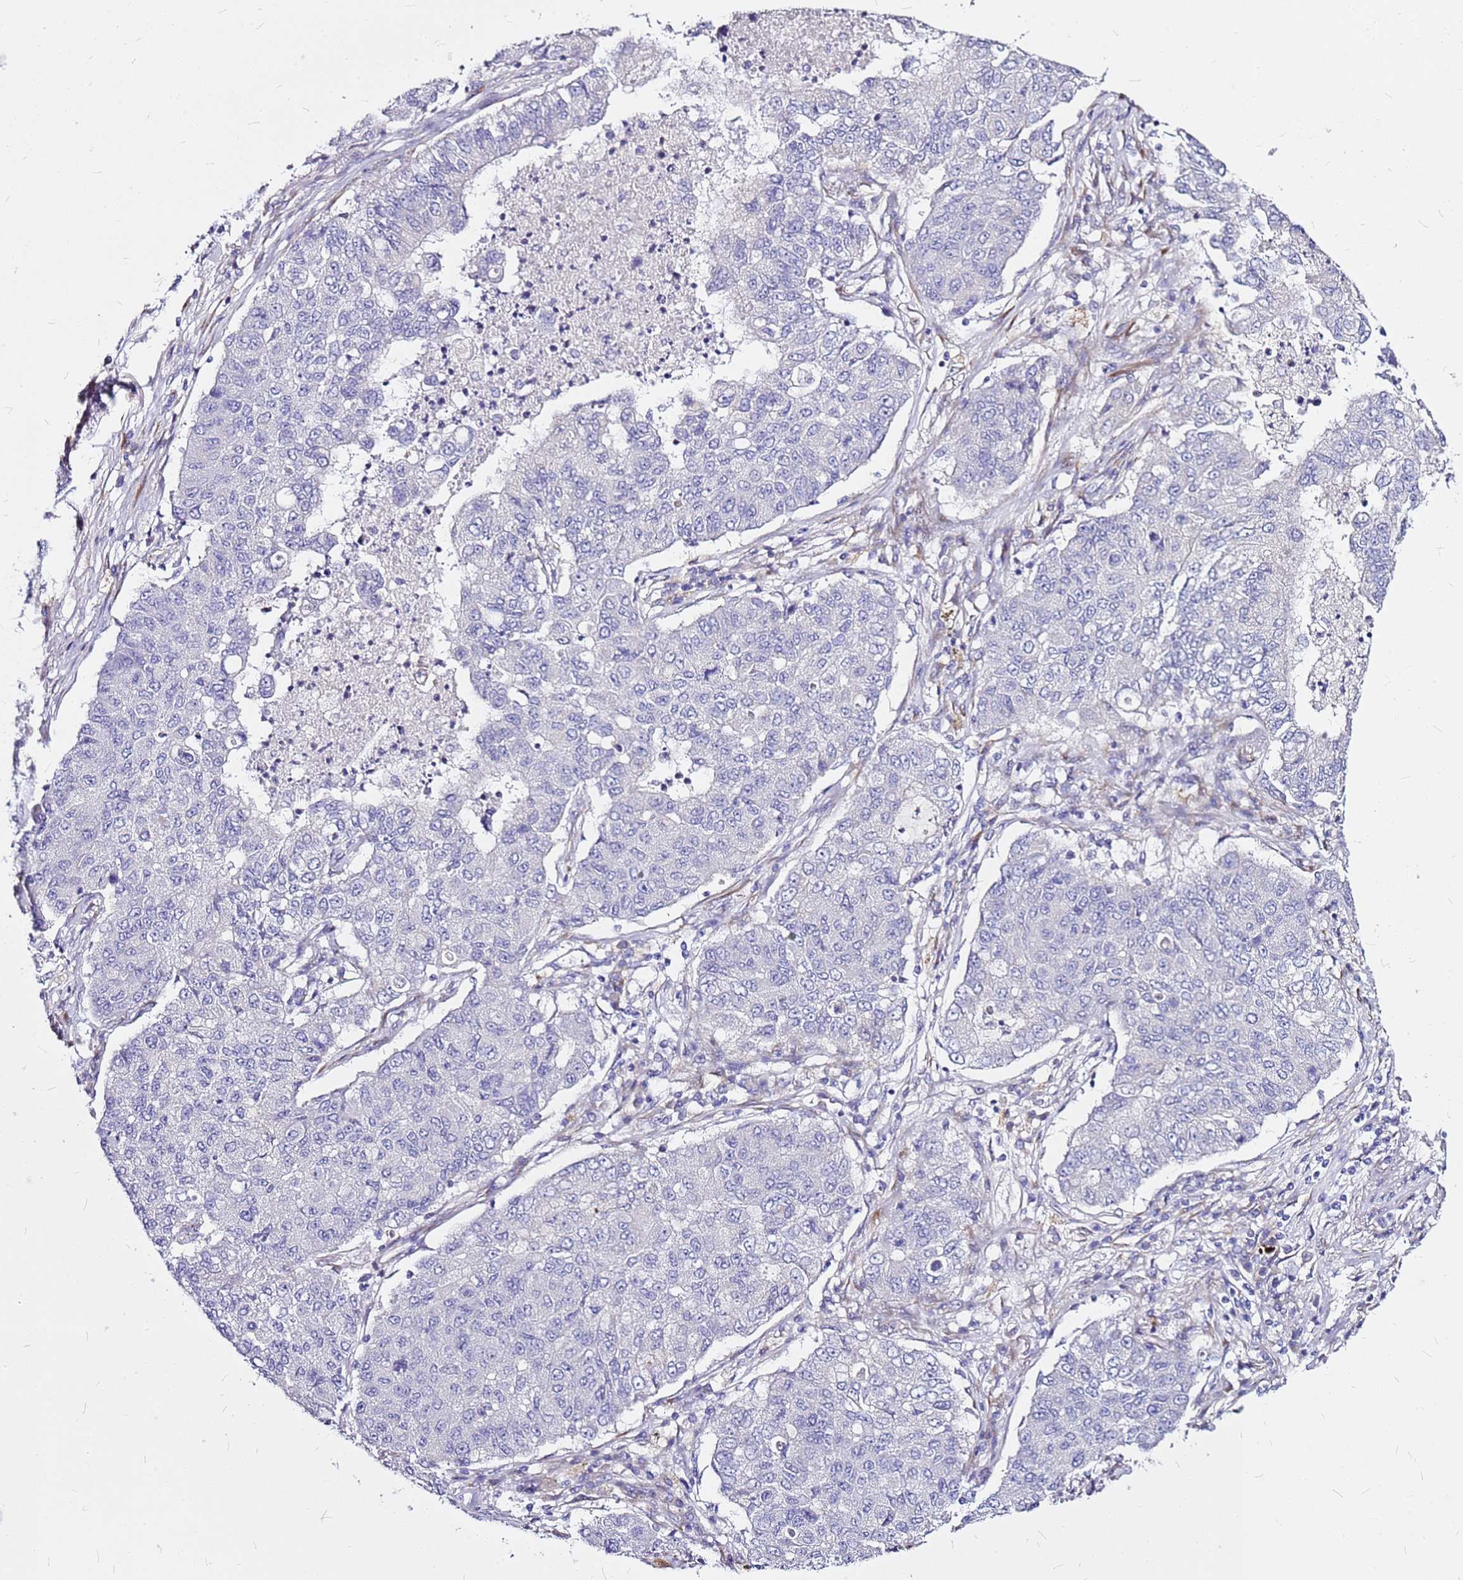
{"staining": {"intensity": "negative", "quantity": "none", "location": "none"}, "tissue": "lung cancer", "cell_type": "Tumor cells", "image_type": "cancer", "snomed": [{"axis": "morphology", "description": "Squamous cell carcinoma, NOS"}, {"axis": "topography", "description": "Lung"}], "caption": "Lung cancer was stained to show a protein in brown. There is no significant positivity in tumor cells.", "gene": "CASD1", "patient": {"sex": "male", "age": 74}}